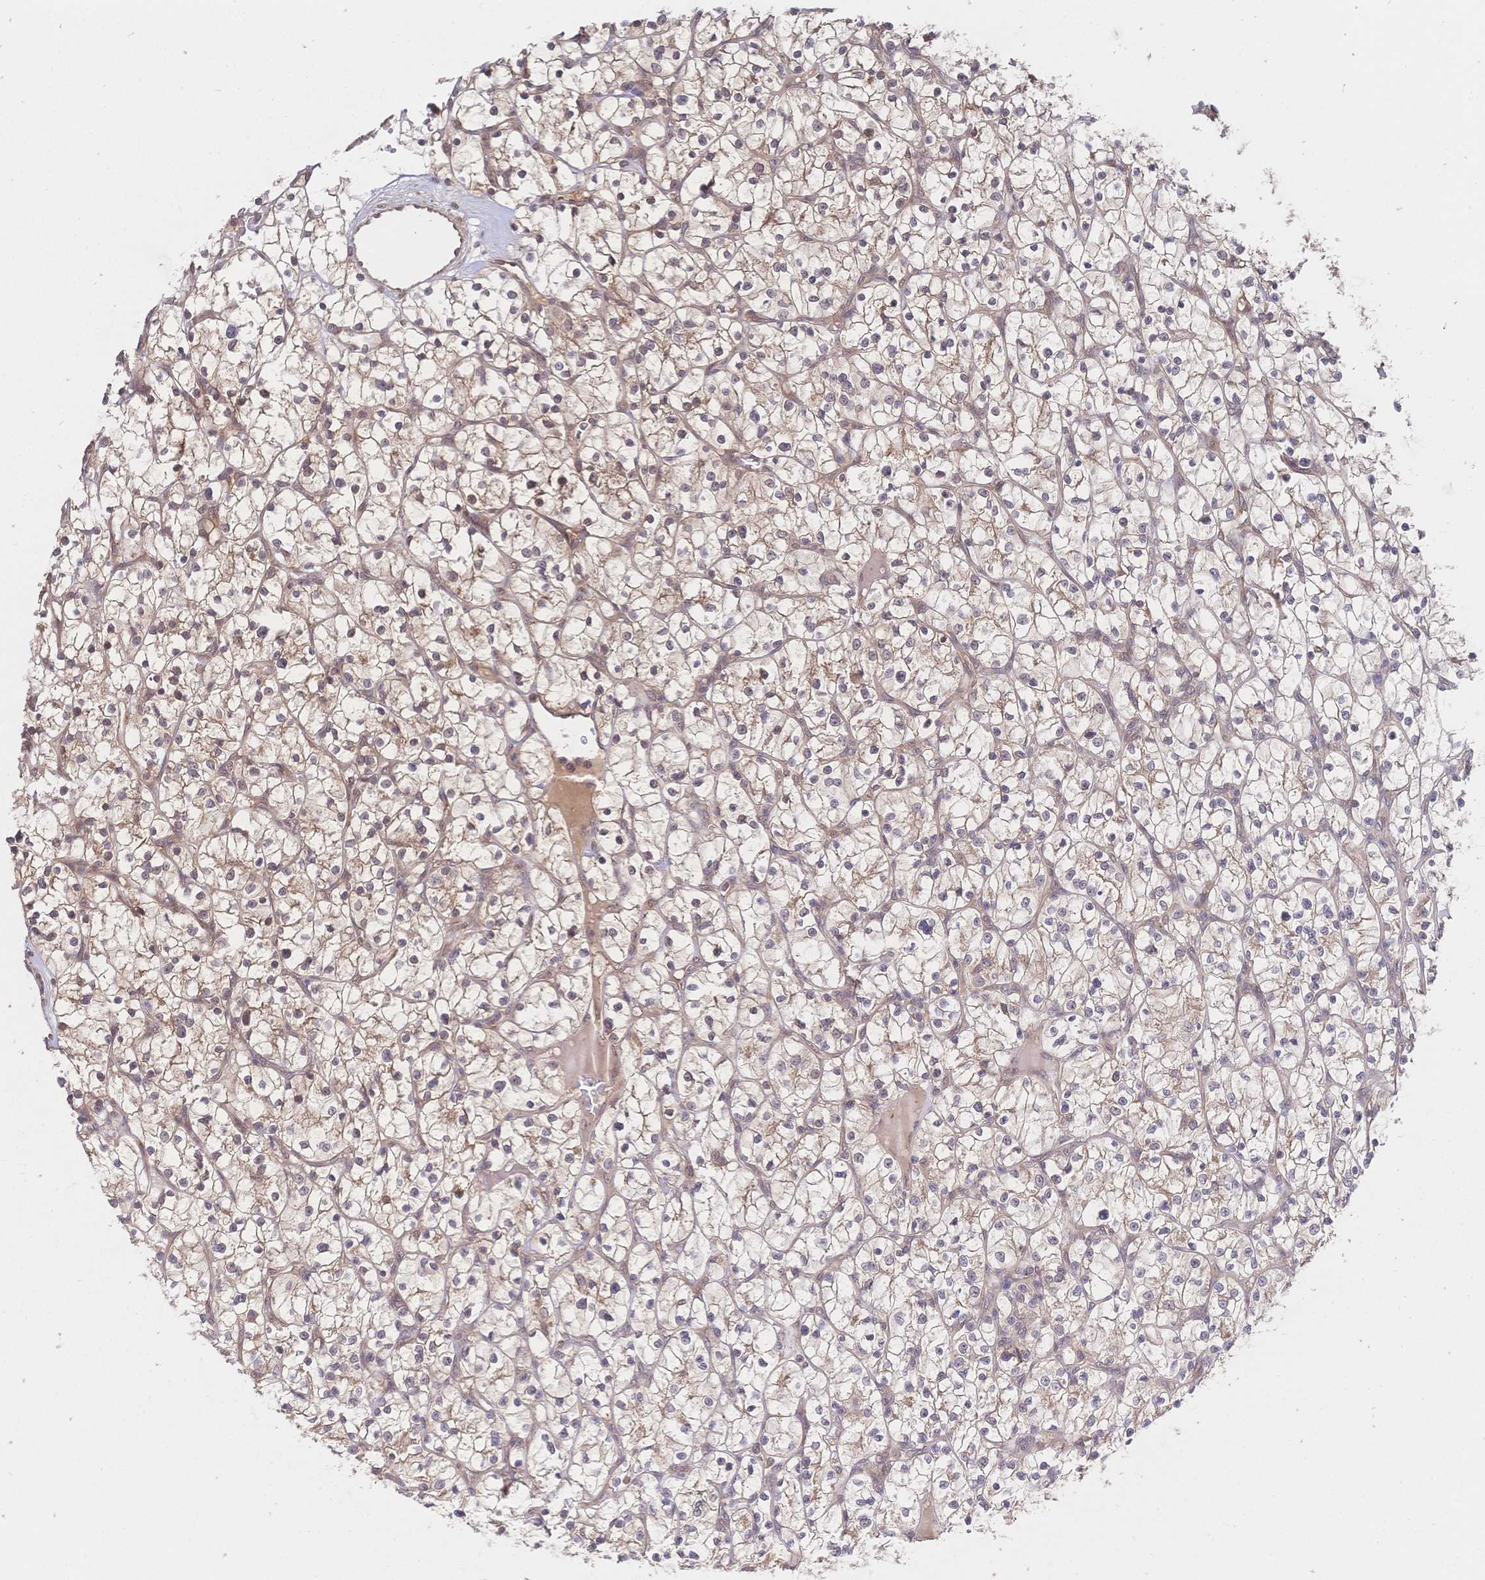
{"staining": {"intensity": "weak", "quantity": "25%-75%", "location": "cytoplasmic/membranous"}, "tissue": "renal cancer", "cell_type": "Tumor cells", "image_type": "cancer", "snomed": [{"axis": "morphology", "description": "Adenocarcinoma, NOS"}, {"axis": "topography", "description": "Kidney"}], "caption": "Weak cytoplasmic/membranous expression is present in approximately 25%-75% of tumor cells in renal cancer.", "gene": "LMO4", "patient": {"sex": "female", "age": 64}}